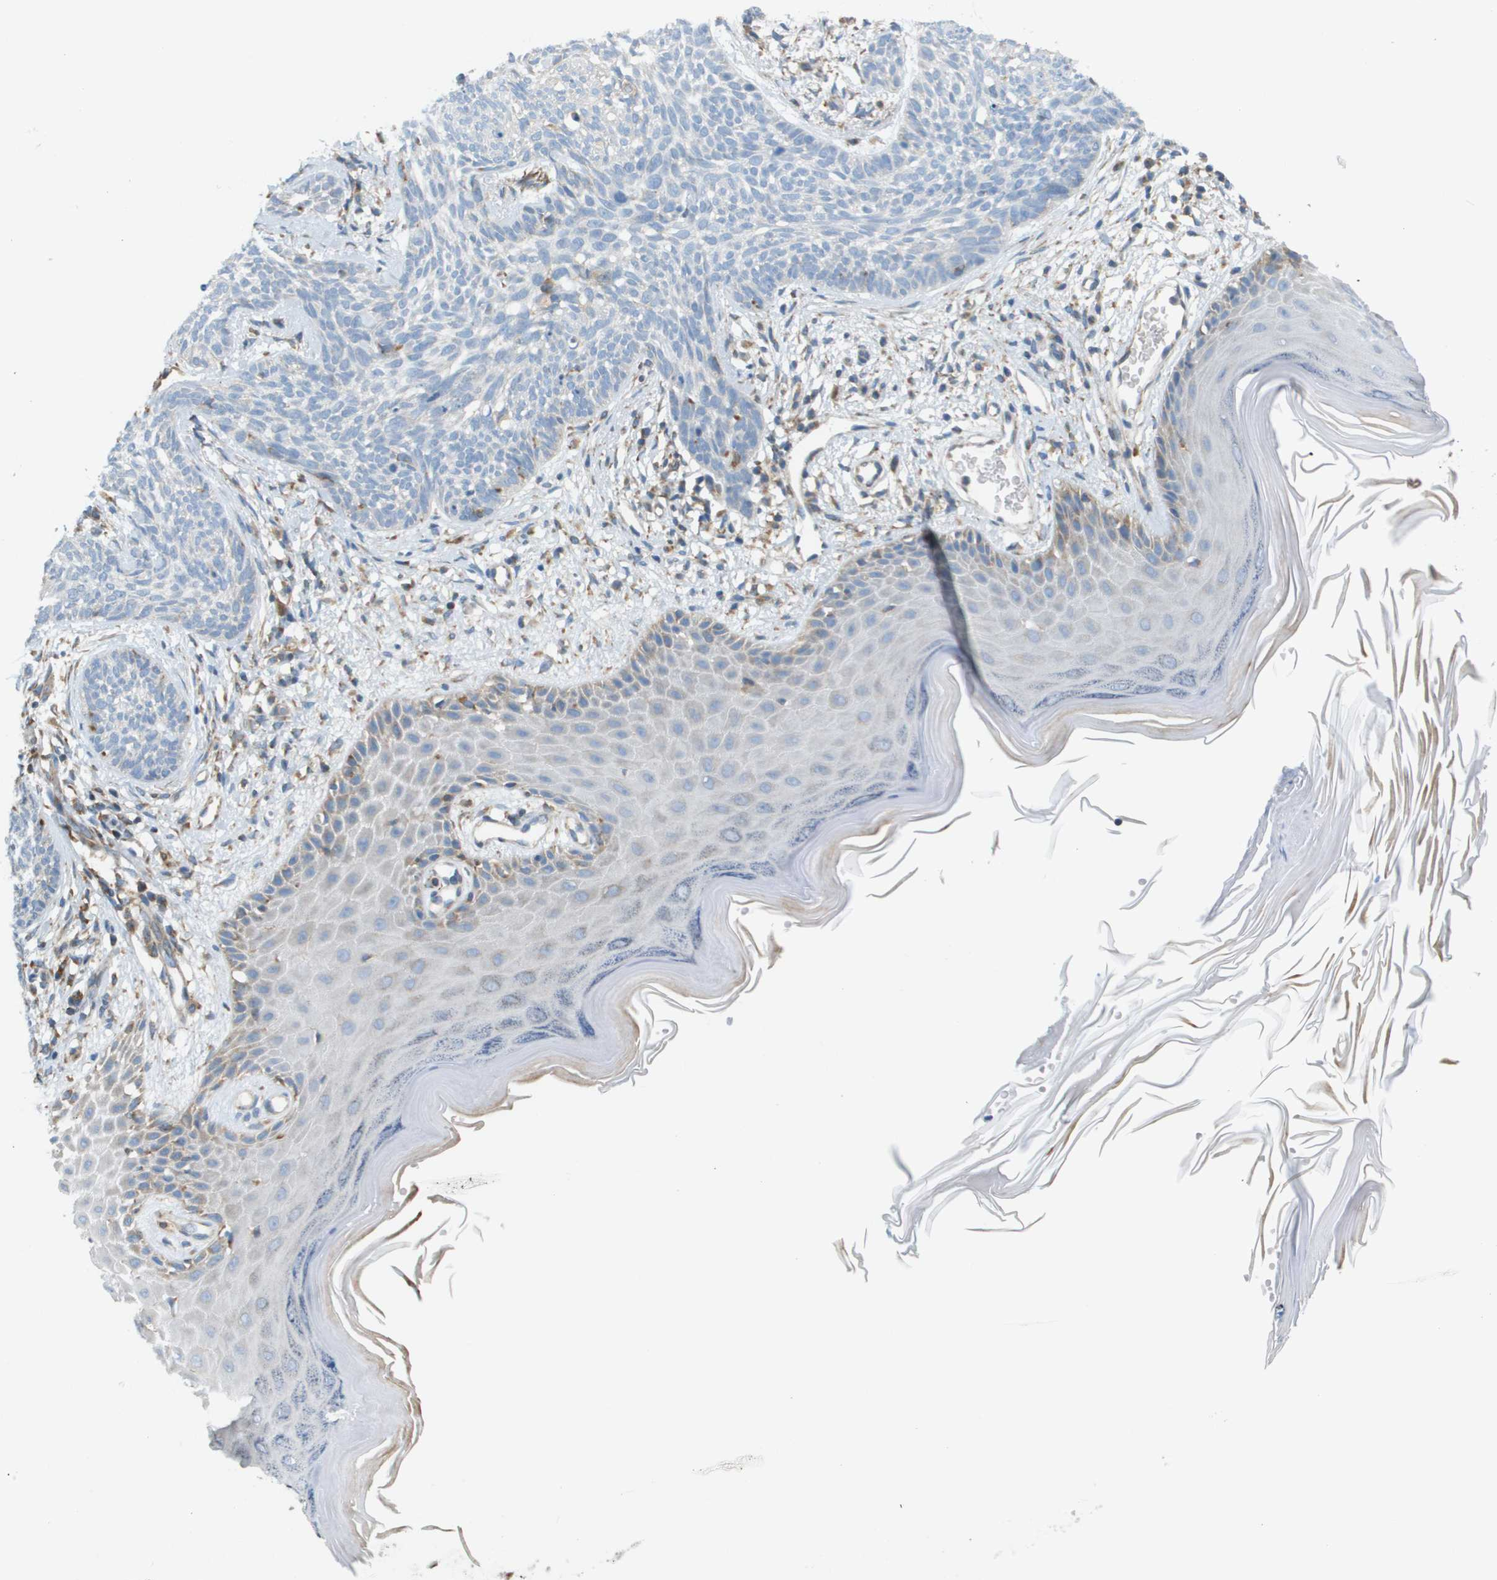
{"staining": {"intensity": "negative", "quantity": "none", "location": "none"}, "tissue": "skin cancer", "cell_type": "Tumor cells", "image_type": "cancer", "snomed": [{"axis": "morphology", "description": "Basal cell carcinoma"}, {"axis": "topography", "description": "Skin"}], "caption": "Immunohistochemical staining of skin cancer exhibits no significant staining in tumor cells.", "gene": "TAOK3", "patient": {"sex": "female", "age": 59}}